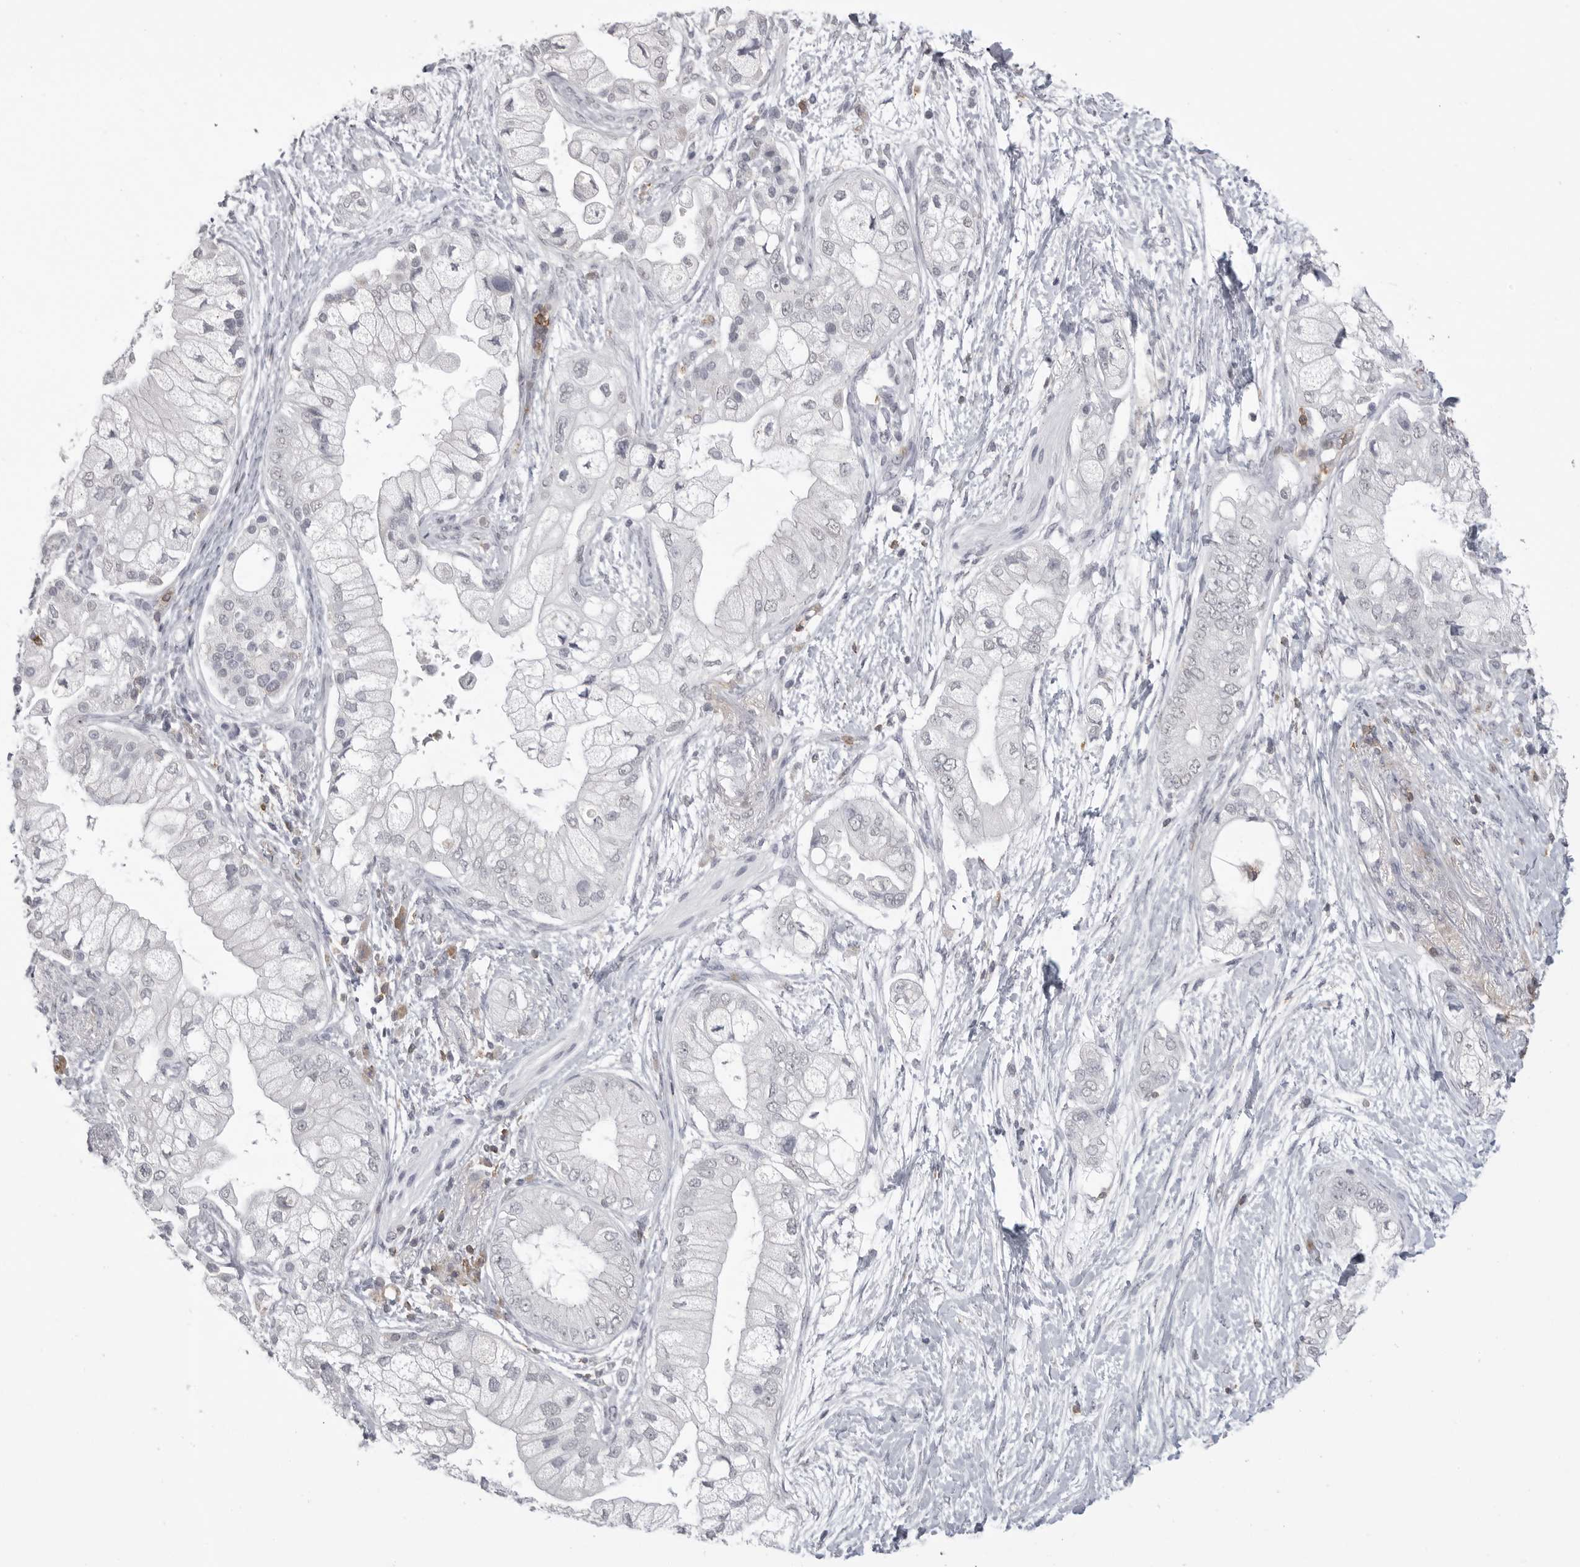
{"staining": {"intensity": "negative", "quantity": "none", "location": "none"}, "tissue": "pancreatic cancer", "cell_type": "Tumor cells", "image_type": "cancer", "snomed": [{"axis": "morphology", "description": "Adenocarcinoma, NOS"}, {"axis": "topography", "description": "Pancreas"}], "caption": "This is an immunohistochemistry (IHC) photomicrograph of pancreatic adenocarcinoma. There is no expression in tumor cells.", "gene": "ITGAL", "patient": {"sex": "male", "age": 53}}